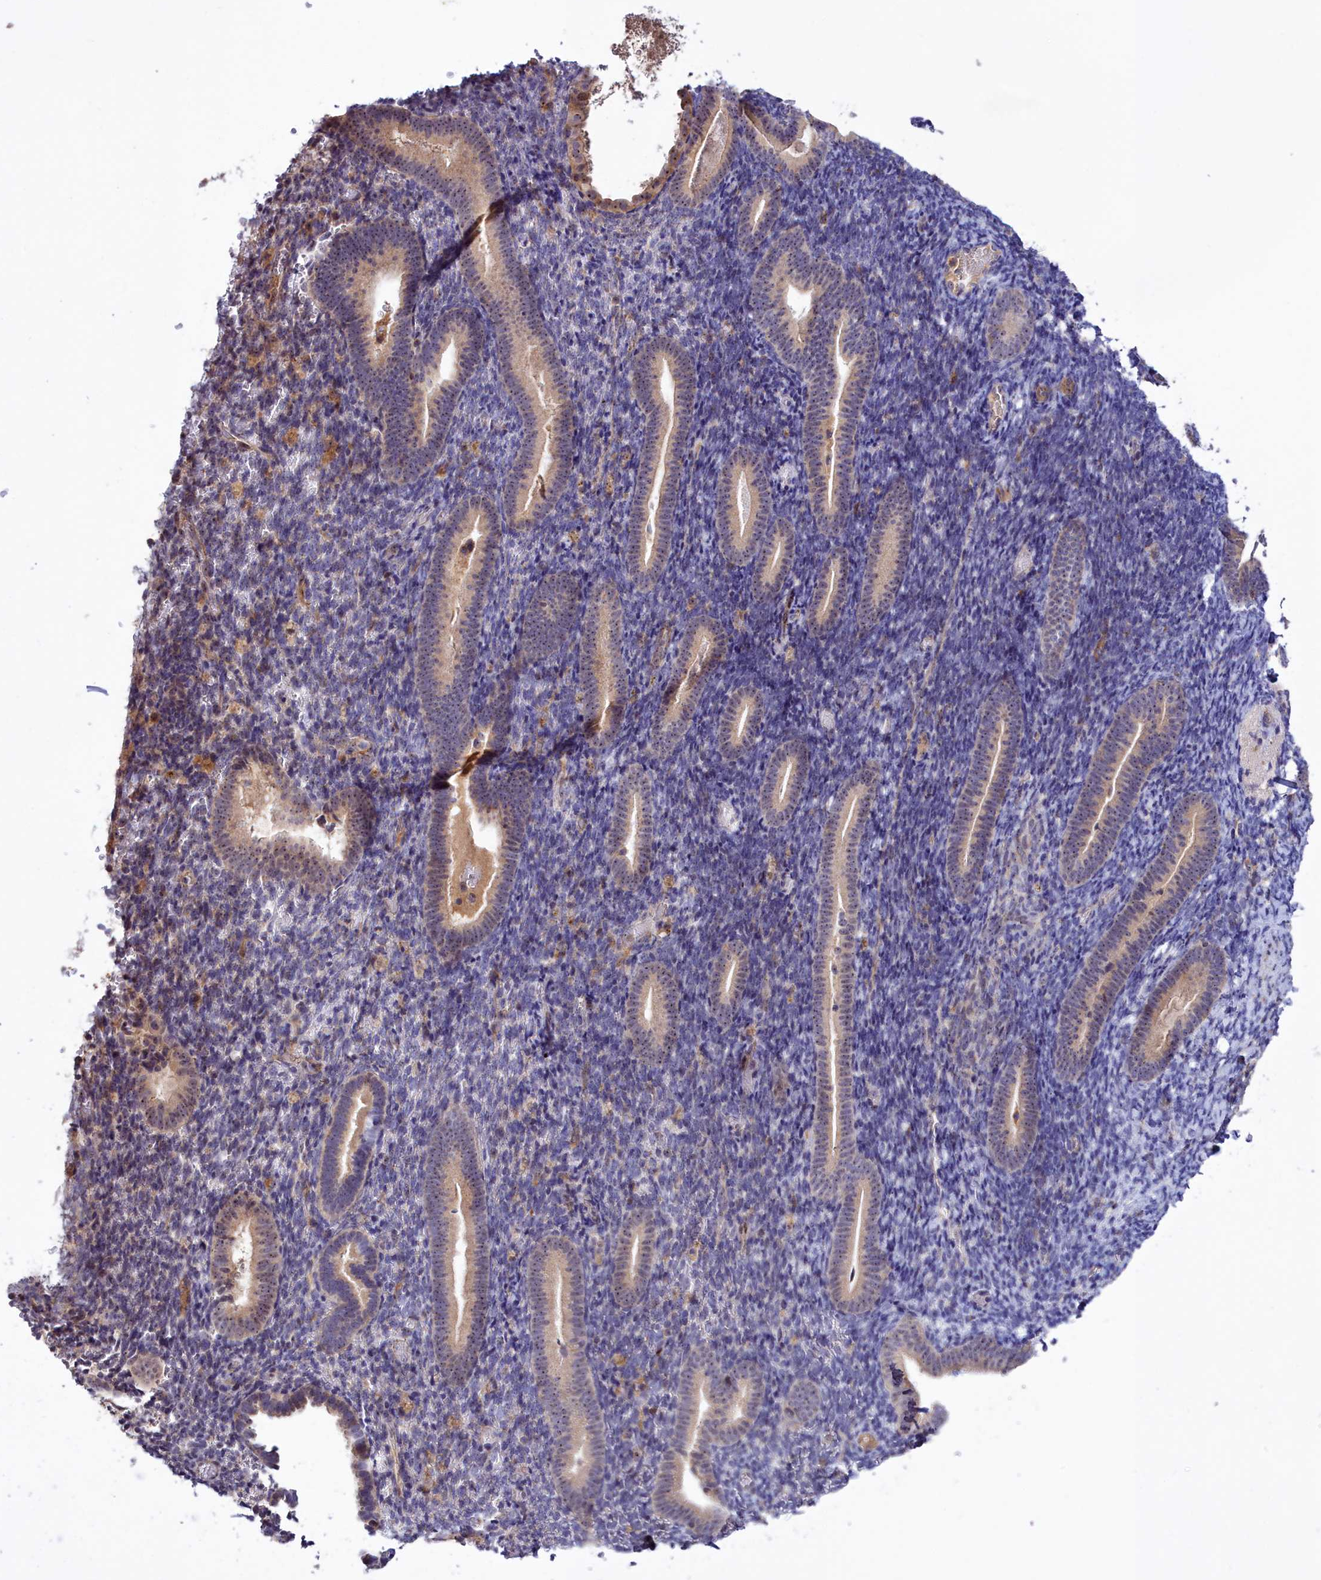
{"staining": {"intensity": "negative", "quantity": "none", "location": "none"}, "tissue": "endometrium", "cell_type": "Cells in endometrial stroma", "image_type": "normal", "snomed": [{"axis": "morphology", "description": "Normal tissue, NOS"}, {"axis": "topography", "description": "Endometrium"}], "caption": "A micrograph of human endometrium is negative for staining in cells in endometrial stroma. (DAB immunohistochemistry (IHC) with hematoxylin counter stain).", "gene": "NEURL4", "patient": {"sex": "female", "age": 51}}